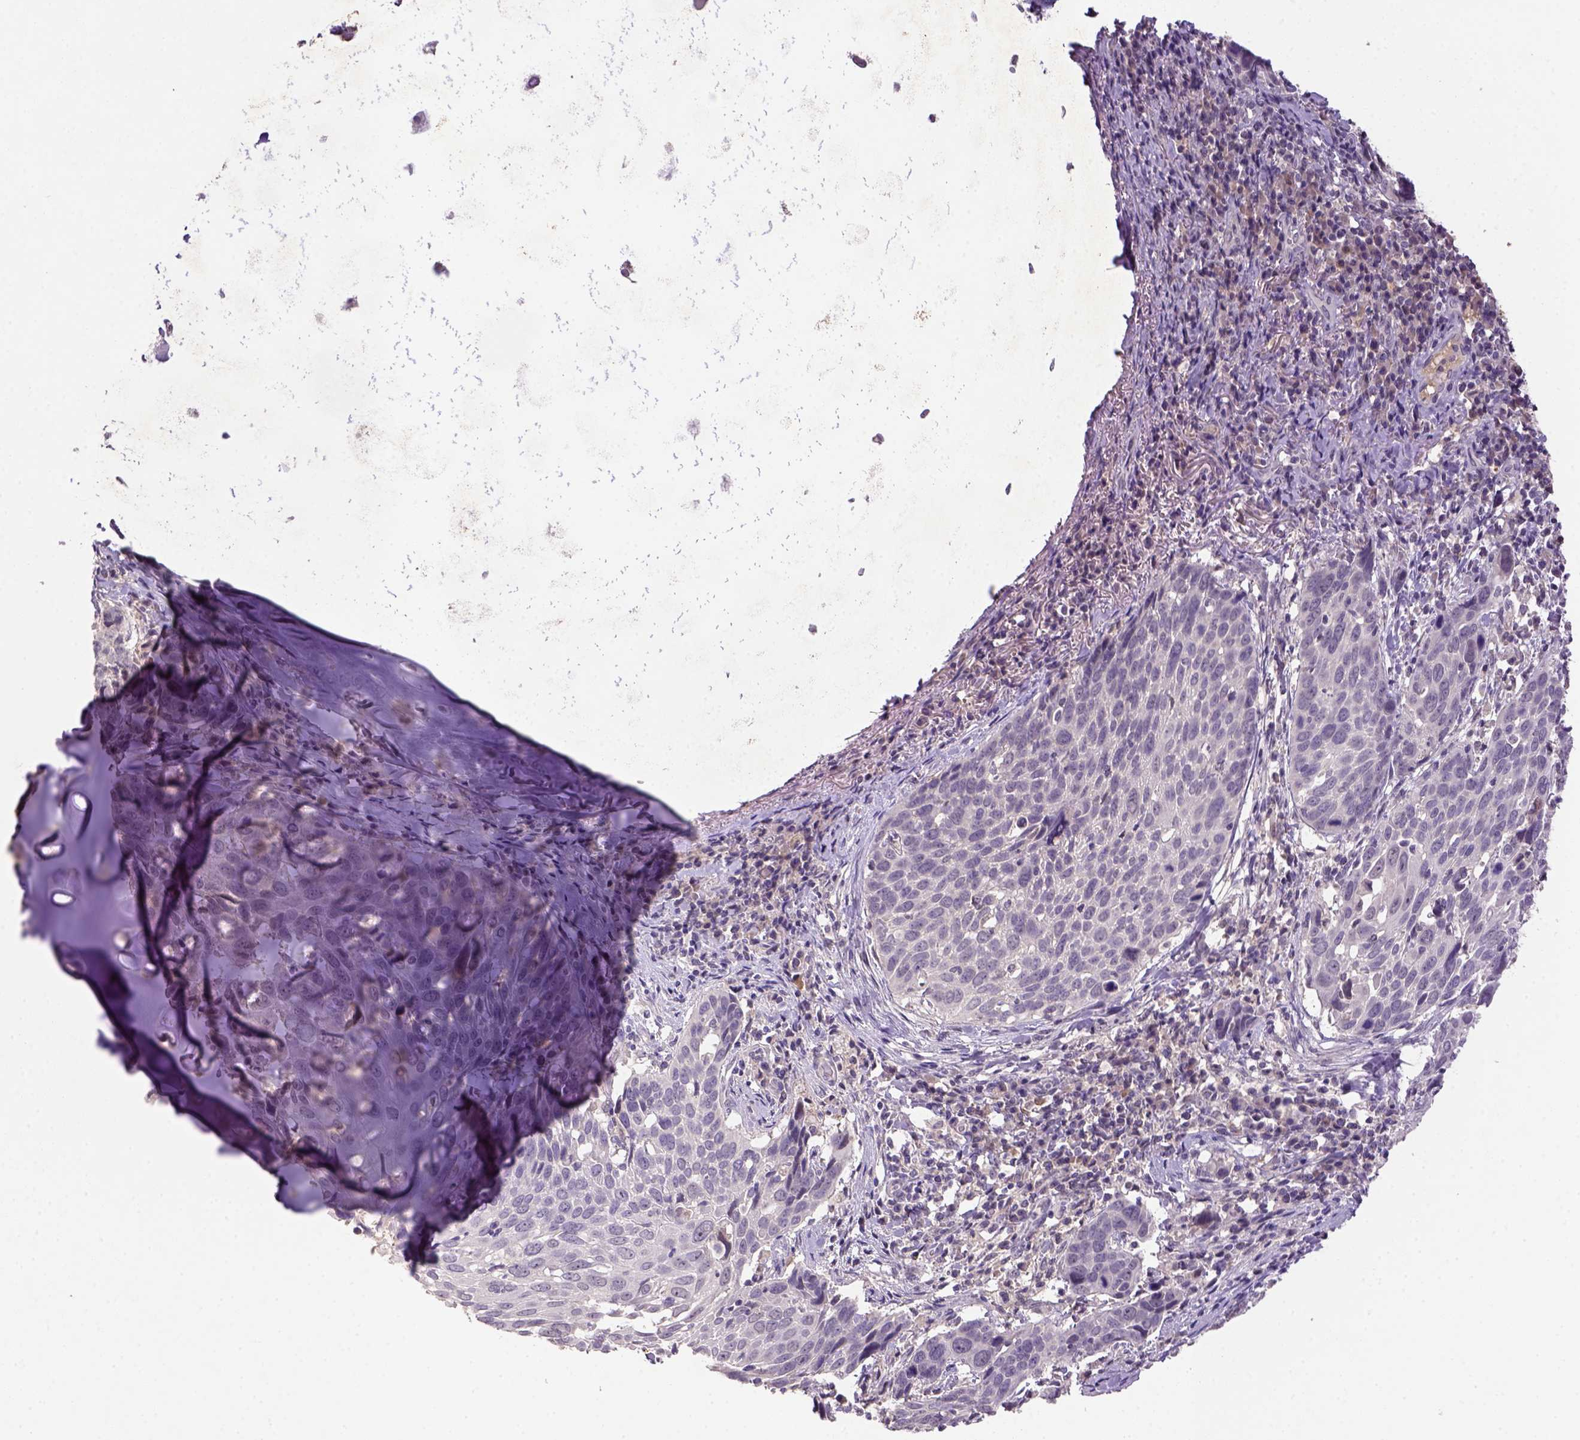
{"staining": {"intensity": "negative", "quantity": "none", "location": "none"}, "tissue": "lung cancer", "cell_type": "Tumor cells", "image_type": "cancer", "snomed": [{"axis": "morphology", "description": "Squamous cell carcinoma, NOS"}, {"axis": "topography", "description": "Lung"}], "caption": "Protein analysis of squamous cell carcinoma (lung) shows no significant expression in tumor cells. (DAB IHC with hematoxylin counter stain).", "gene": "NLGN2", "patient": {"sex": "male", "age": 57}}